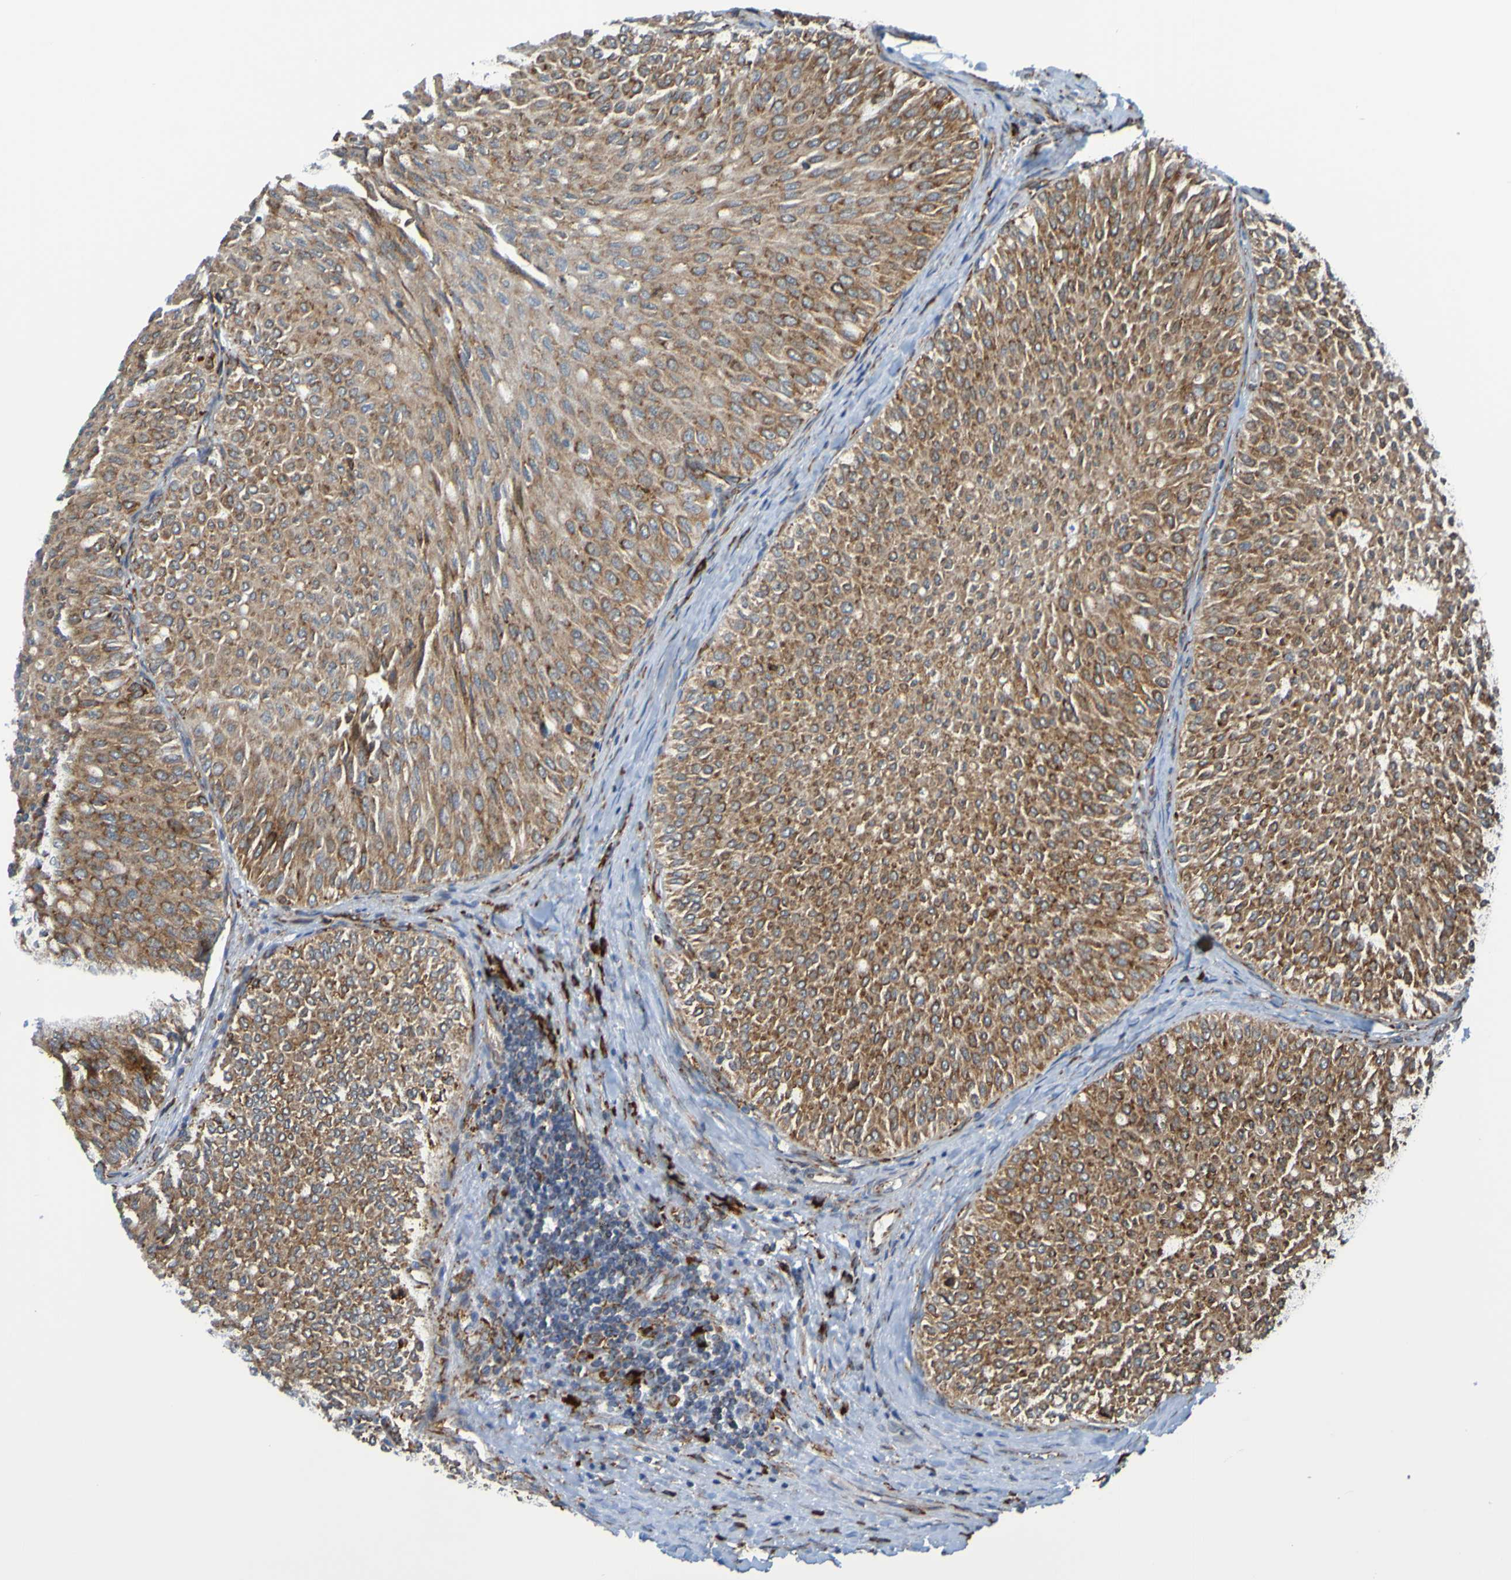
{"staining": {"intensity": "moderate", "quantity": "25%-75%", "location": "cytoplasmic/membranous"}, "tissue": "urothelial cancer", "cell_type": "Tumor cells", "image_type": "cancer", "snomed": [{"axis": "morphology", "description": "Urothelial carcinoma, Low grade"}, {"axis": "topography", "description": "Urinary bladder"}], "caption": "This micrograph displays immunohistochemistry (IHC) staining of urothelial cancer, with medium moderate cytoplasmic/membranous positivity in approximately 25%-75% of tumor cells.", "gene": "SSR1", "patient": {"sex": "male", "age": 78}}